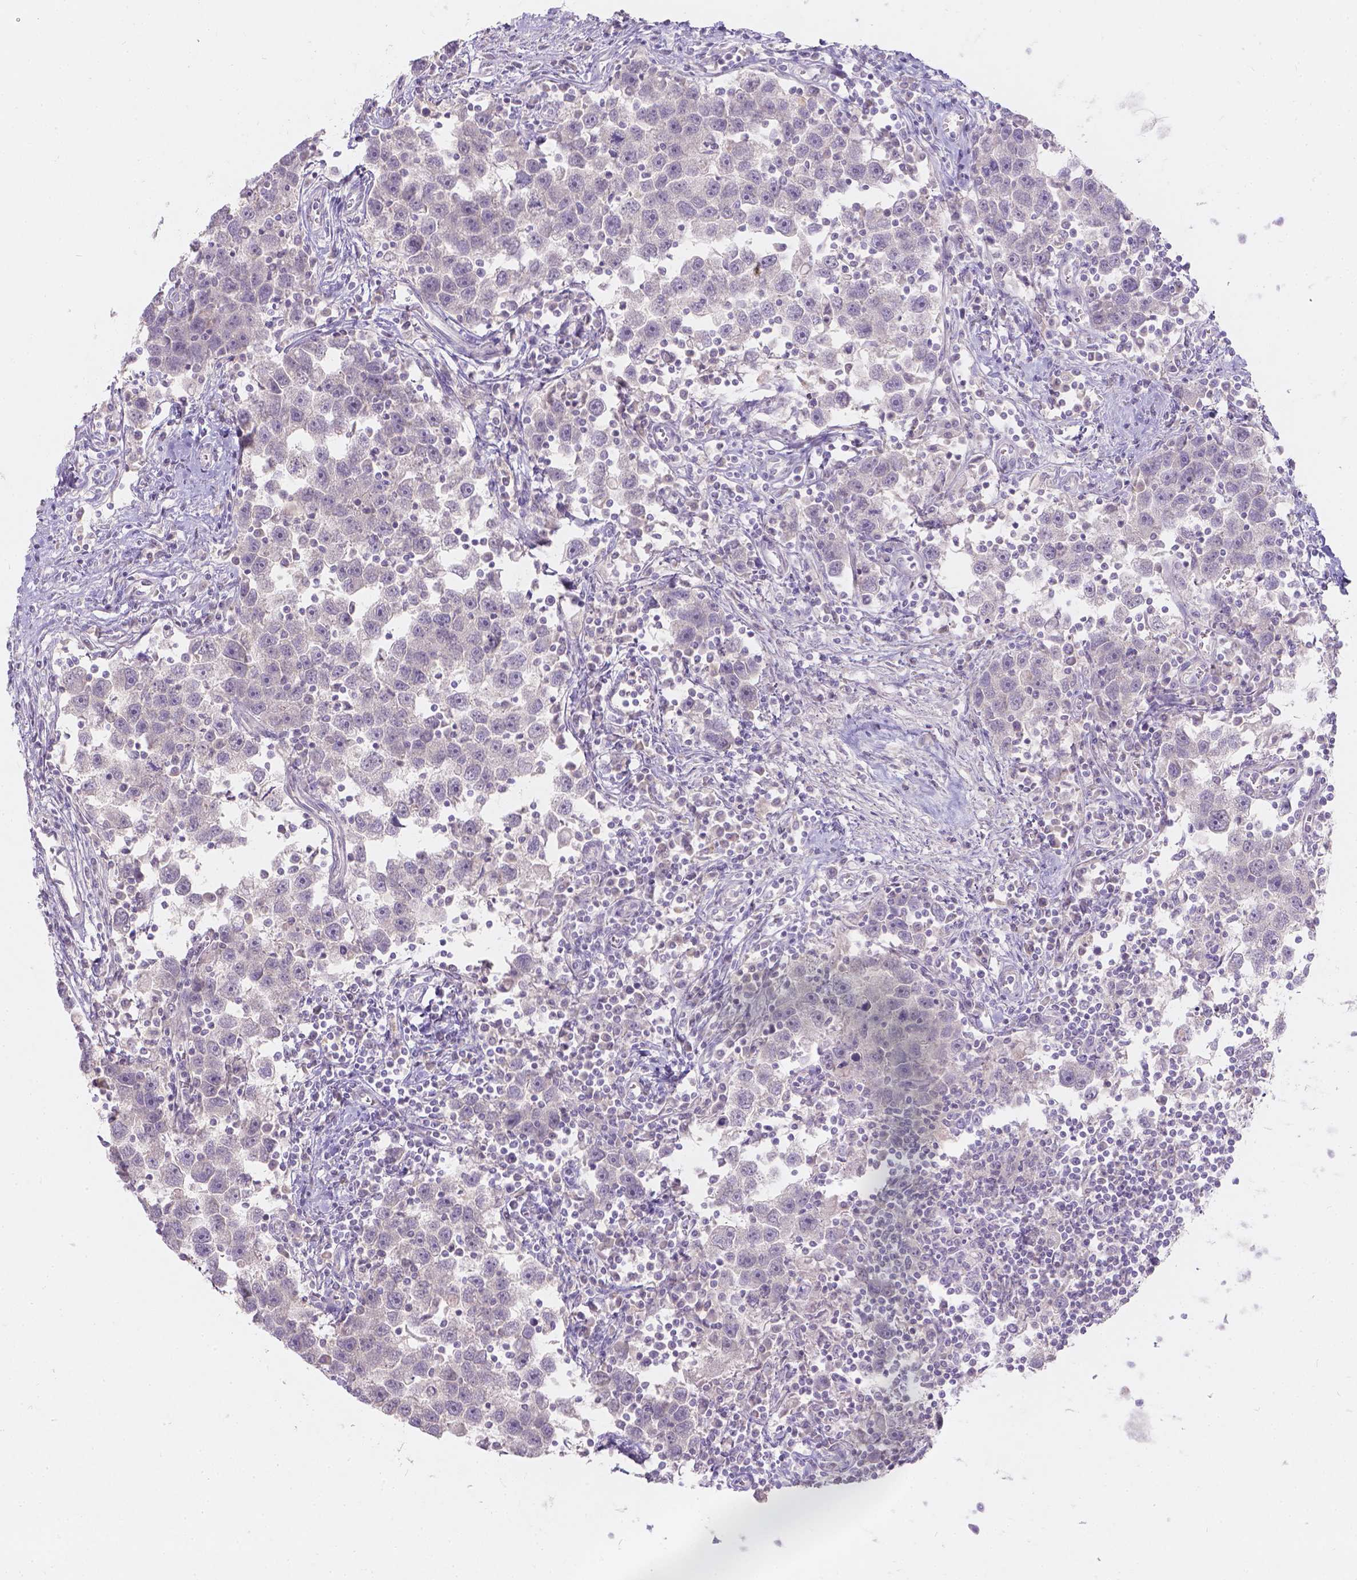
{"staining": {"intensity": "negative", "quantity": "none", "location": "none"}, "tissue": "testis cancer", "cell_type": "Tumor cells", "image_type": "cancer", "snomed": [{"axis": "morphology", "description": "Seminoma, NOS"}, {"axis": "topography", "description": "Testis"}], "caption": "A photomicrograph of testis cancer (seminoma) stained for a protein reveals no brown staining in tumor cells.", "gene": "DCAF4L1", "patient": {"sex": "male", "age": 30}}